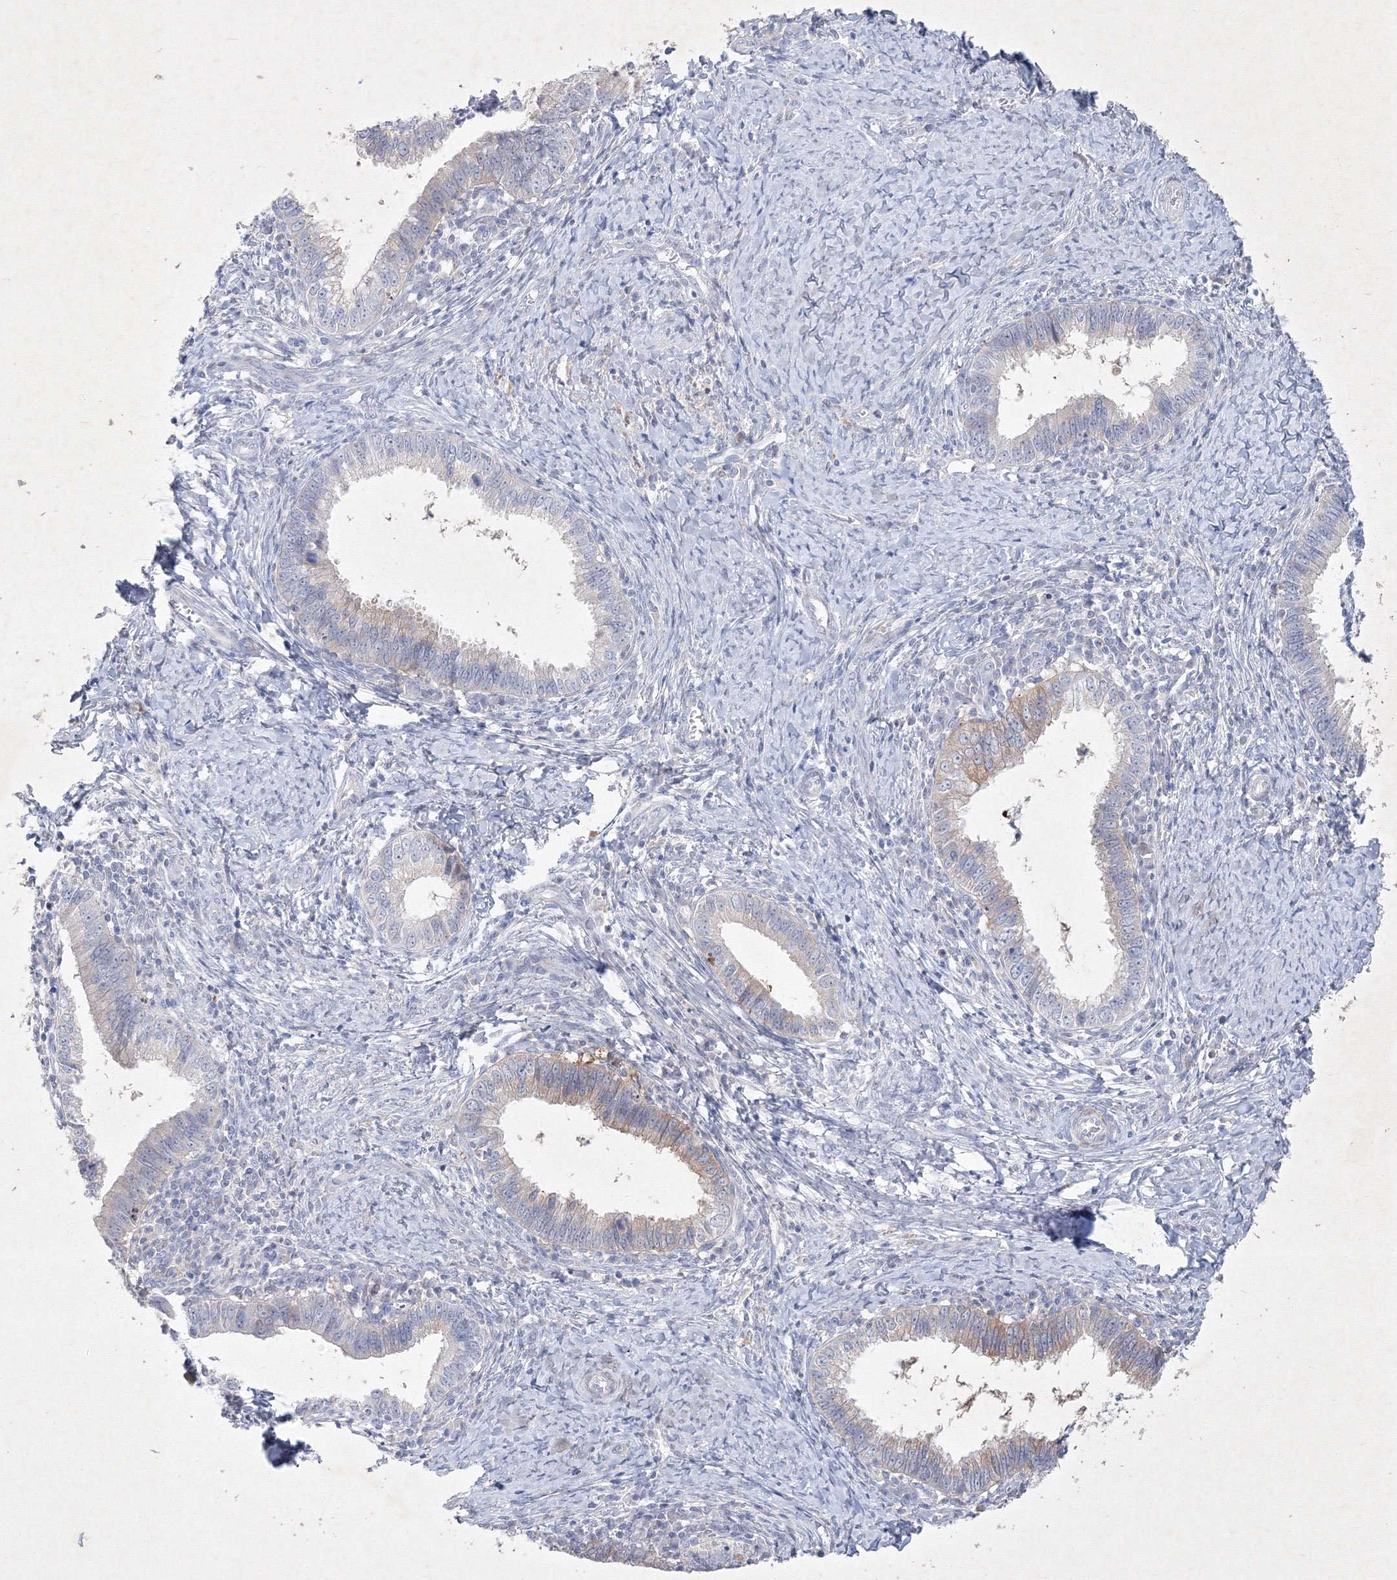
{"staining": {"intensity": "weak", "quantity": "25%-75%", "location": "cytoplasmic/membranous"}, "tissue": "cervical cancer", "cell_type": "Tumor cells", "image_type": "cancer", "snomed": [{"axis": "morphology", "description": "Adenocarcinoma, NOS"}, {"axis": "topography", "description": "Cervix"}], "caption": "IHC micrograph of cervical adenocarcinoma stained for a protein (brown), which displays low levels of weak cytoplasmic/membranous staining in about 25%-75% of tumor cells.", "gene": "CXXC4", "patient": {"sex": "female", "age": 36}}